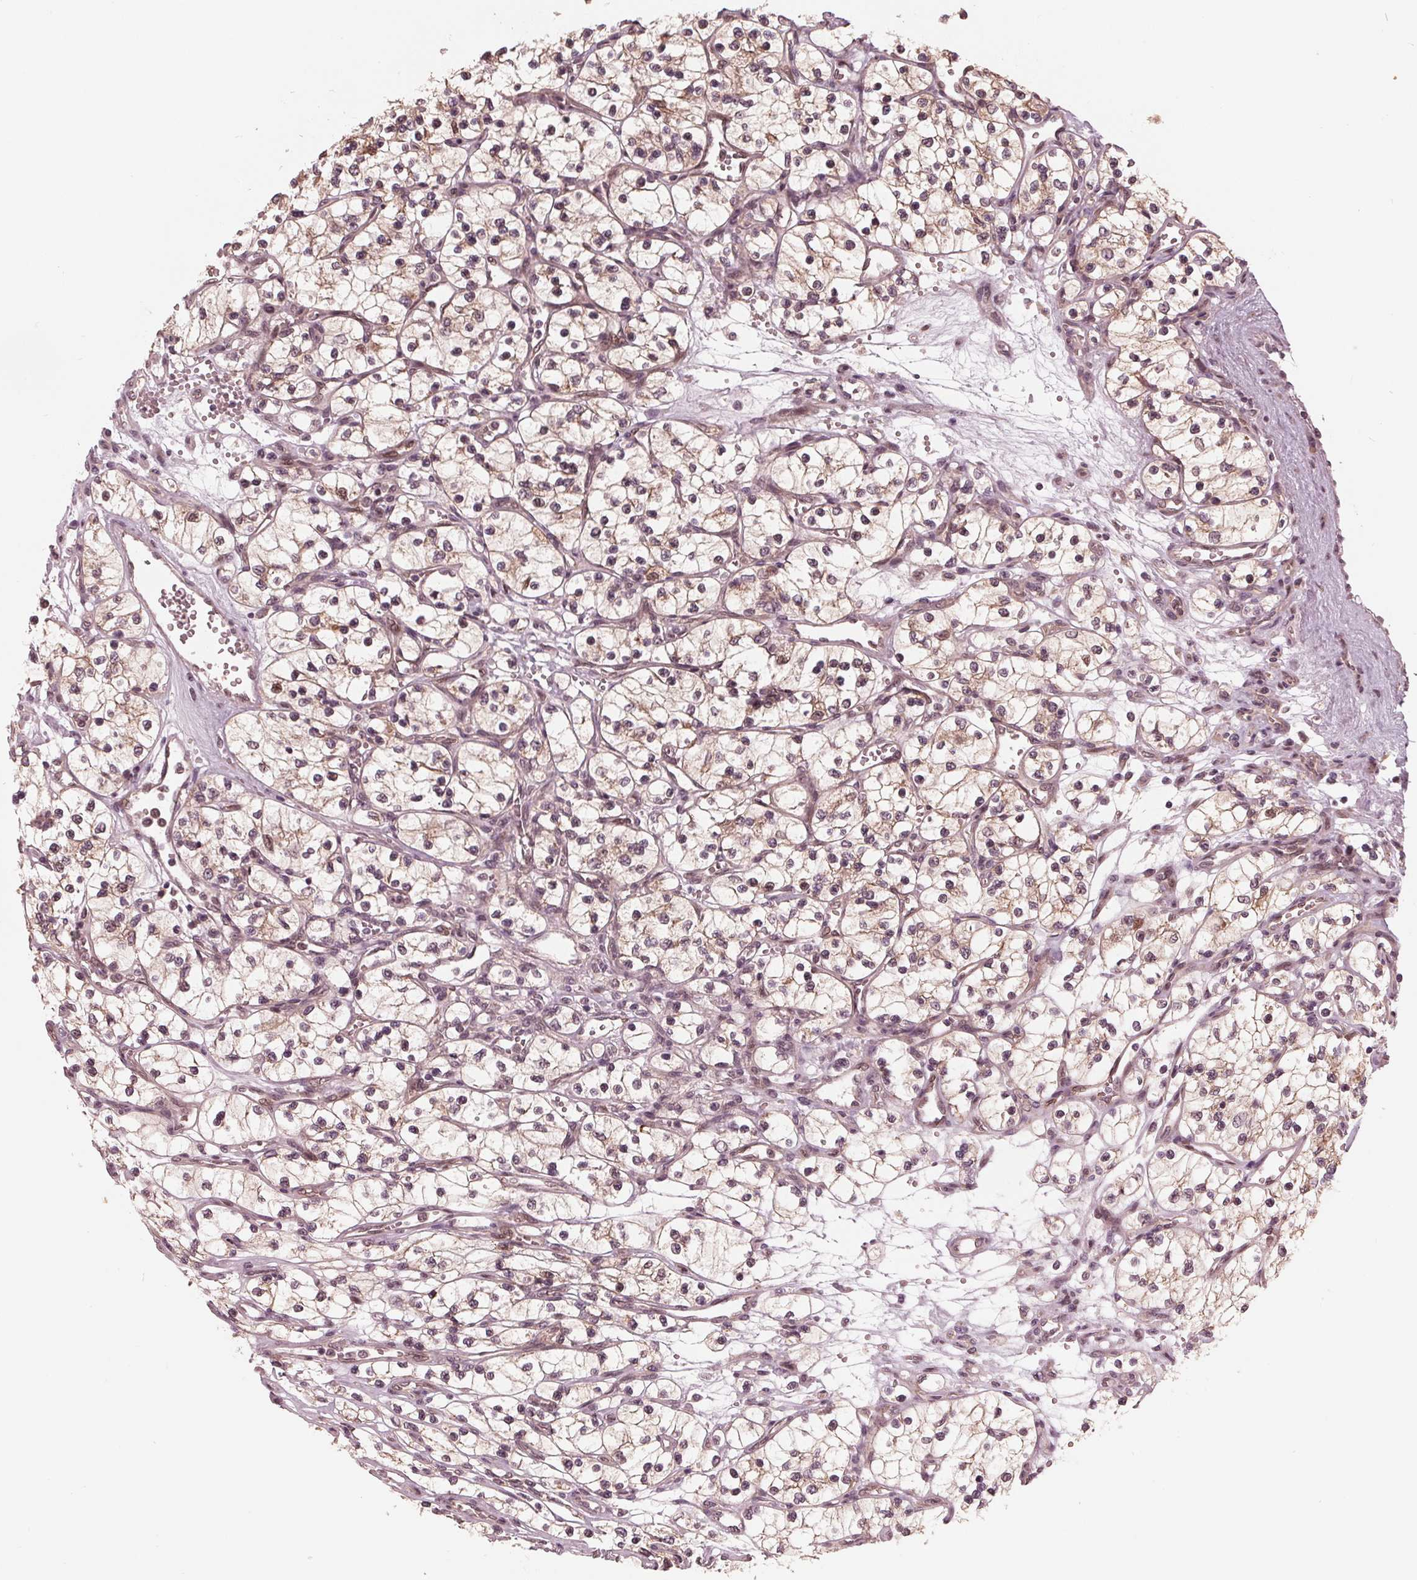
{"staining": {"intensity": "weak", "quantity": "<25%", "location": "nuclear"}, "tissue": "renal cancer", "cell_type": "Tumor cells", "image_type": "cancer", "snomed": [{"axis": "morphology", "description": "Adenocarcinoma, NOS"}, {"axis": "topography", "description": "Kidney"}], "caption": "This image is of renal cancer stained with immunohistochemistry to label a protein in brown with the nuclei are counter-stained blue. There is no positivity in tumor cells.", "gene": "ZNF471", "patient": {"sex": "female", "age": 69}}